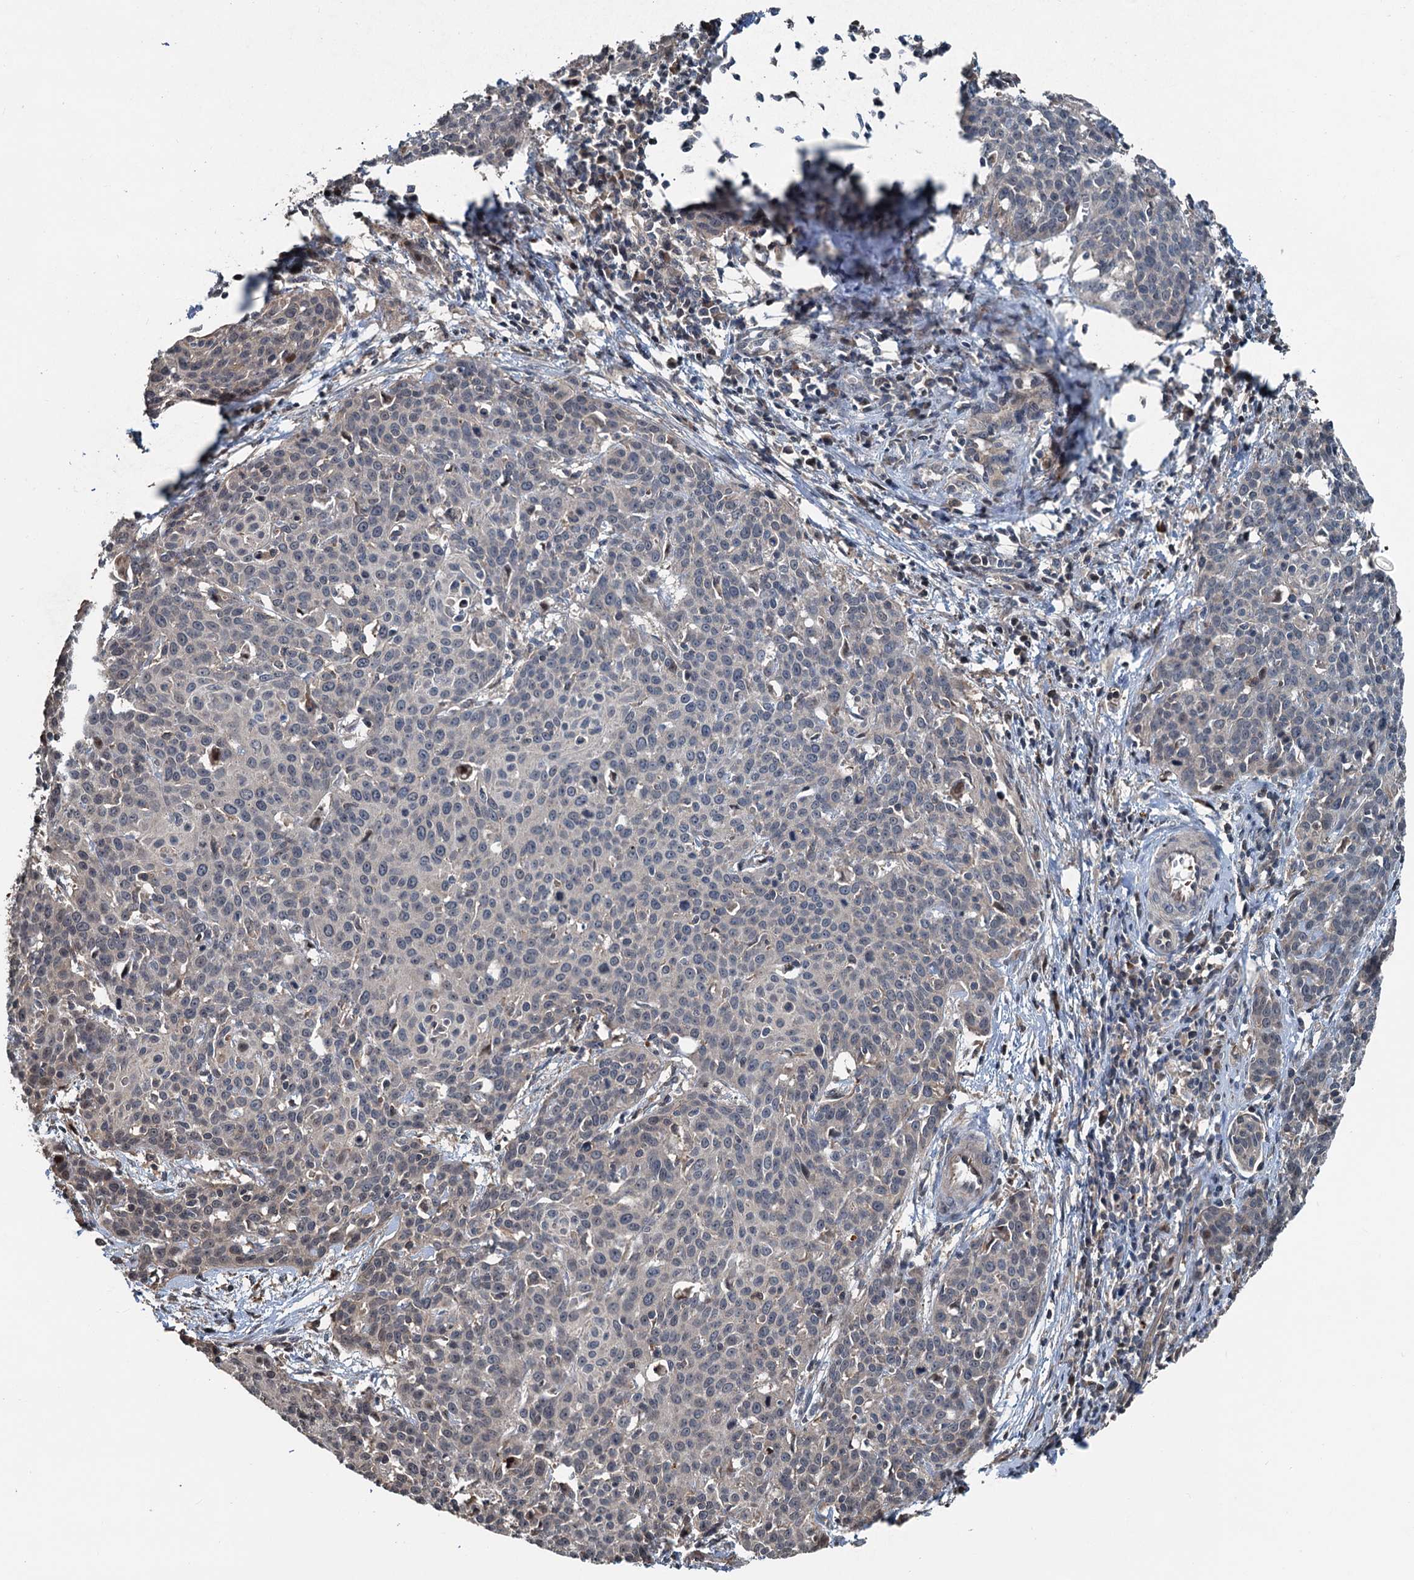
{"staining": {"intensity": "weak", "quantity": "<25%", "location": "cytoplasmic/membranous"}, "tissue": "cervical cancer", "cell_type": "Tumor cells", "image_type": "cancer", "snomed": [{"axis": "morphology", "description": "Squamous cell carcinoma, NOS"}, {"axis": "topography", "description": "Cervix"}], "caption": "Cervical squamous cell carcinoma stained for a protein using IHC exhibits no staining tumor cells.", "gene": "TEDC1", "patient": {"sex": "female", "age": 38}}